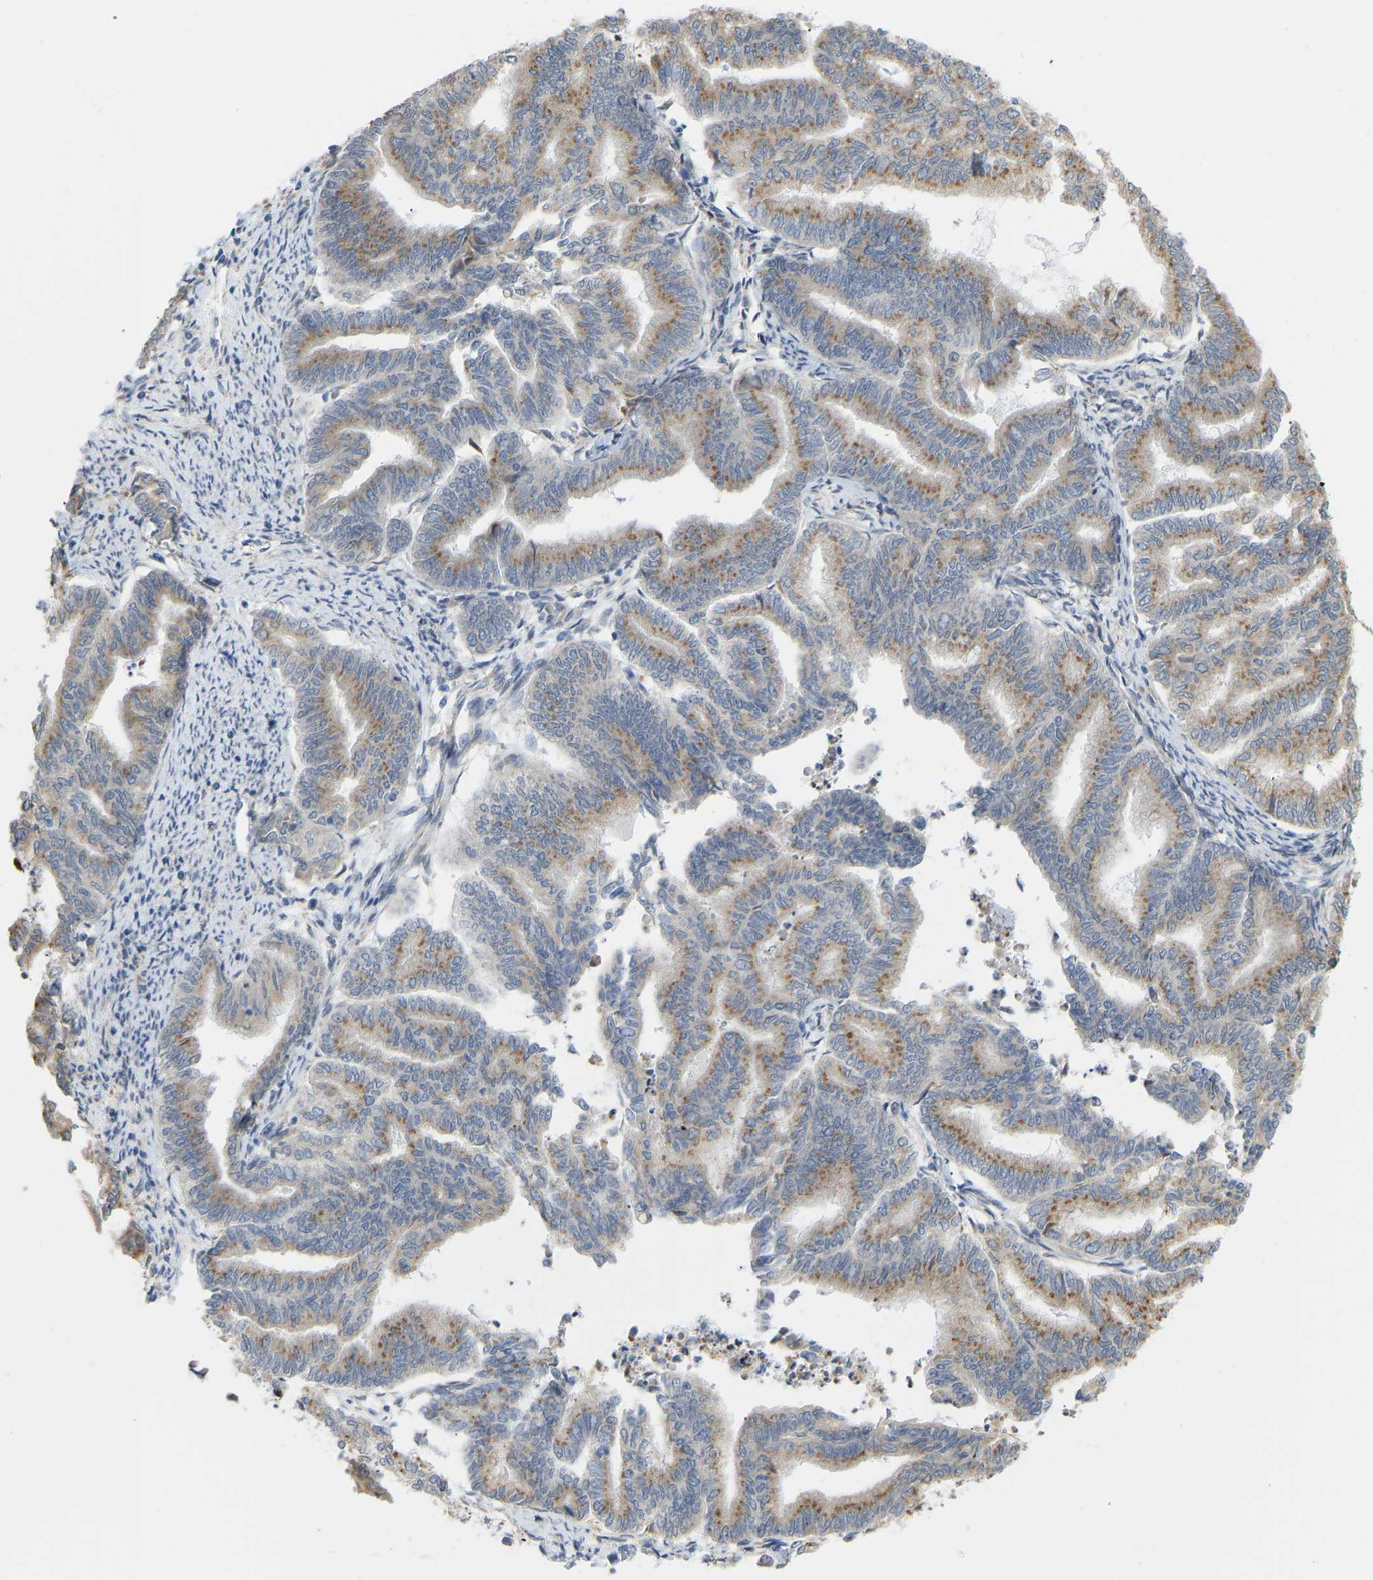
{"staining": {"intensity": "moderate", "quantity": ">75%", "location": "cytoplasmic/membranous"}, "tissue": "endometrial cancer", "cell_type": "Tumor cells", "image_type": "cancer", "snomed": [{"axis": "morphology", "description": "Adenocarcinoma, NOS"}, {"axis": "topography", "description": "Endometrium"}], "caption": "Endometrial cancer stained for a protein (brown) shows moderate cytoplasmic/membranous positive expression in about >75% of tumor cells.", "gene": "BEND3", "patient": {"sex": "female", "age": 79}}